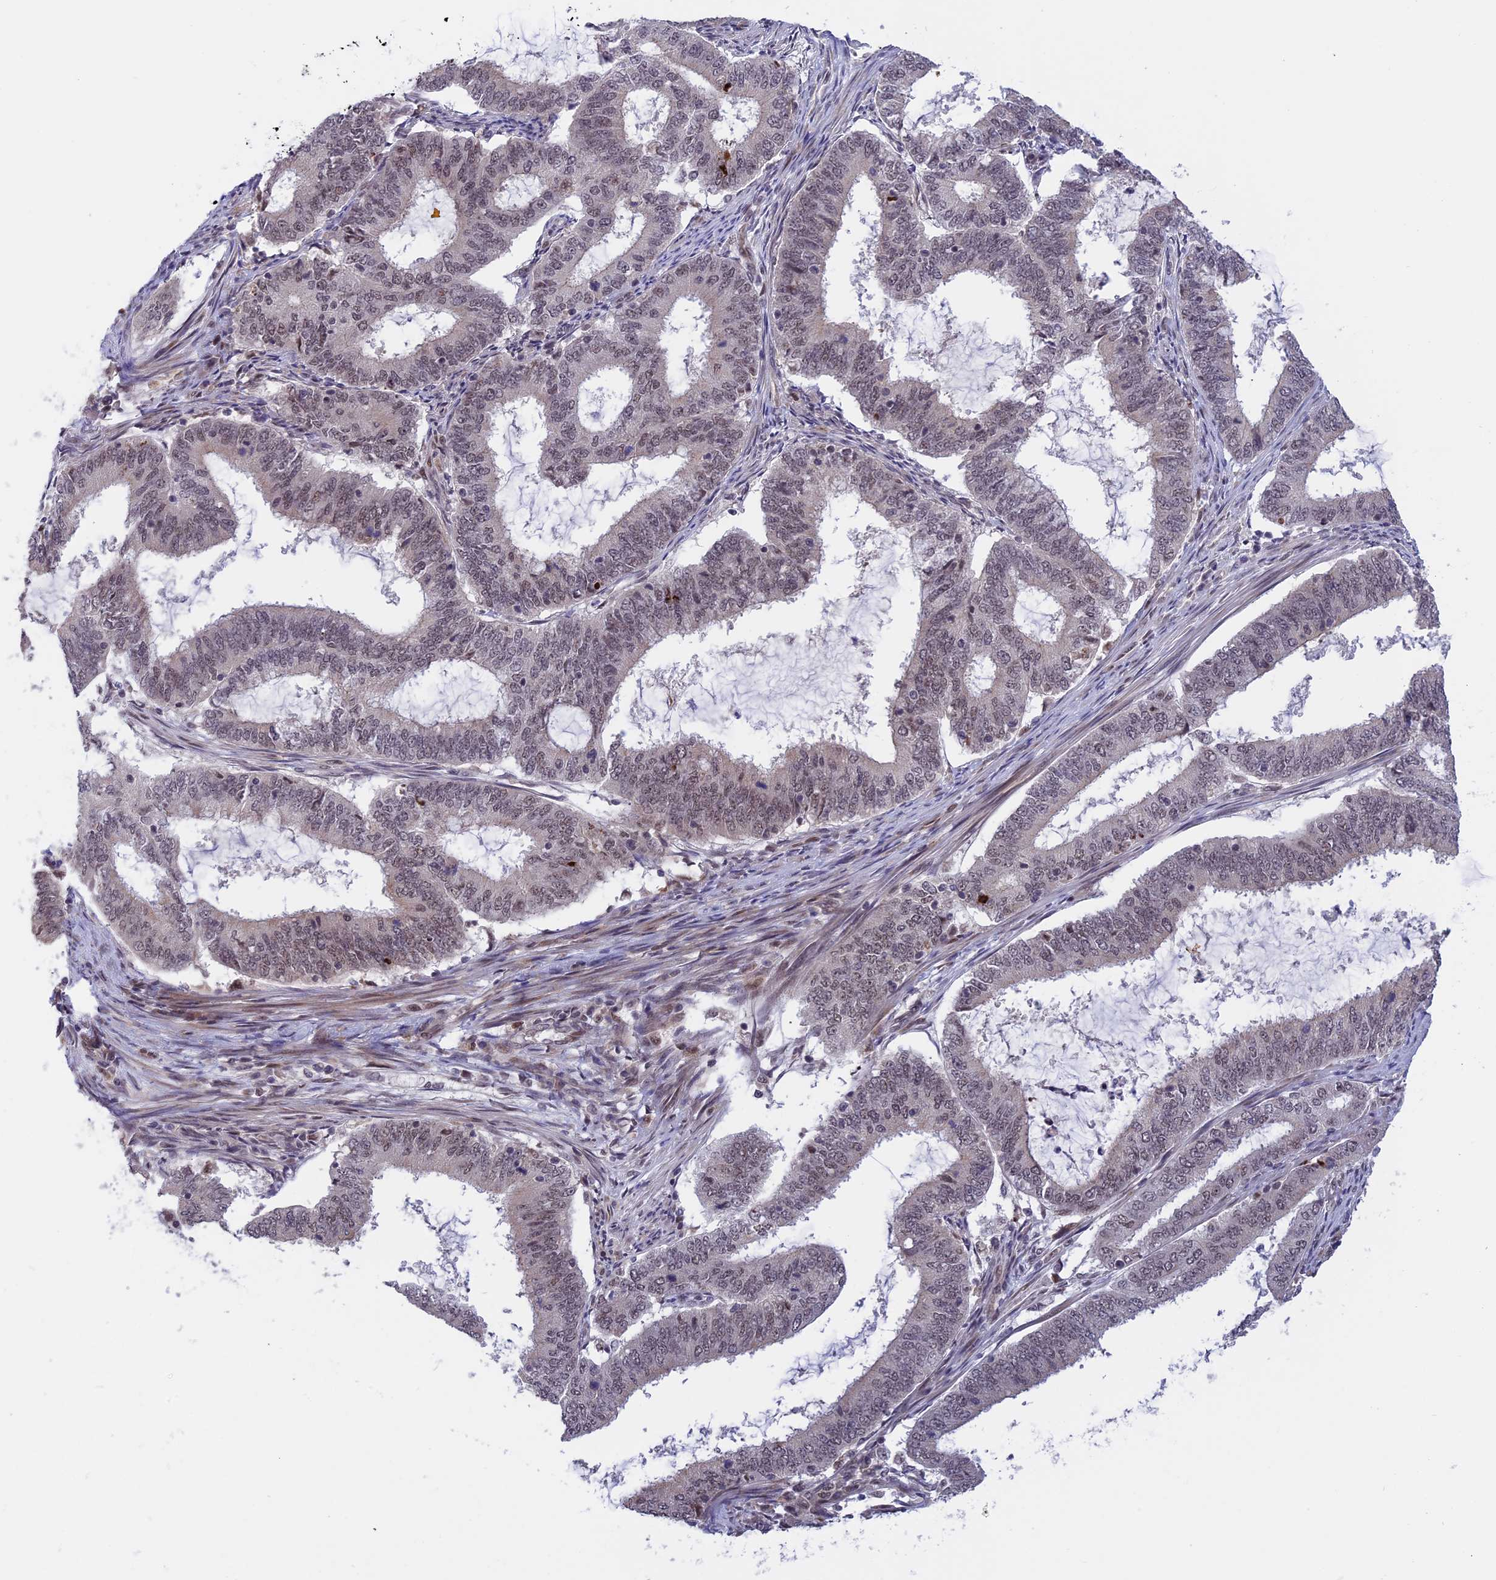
{"staining": {"intensity": "weak", "quantity": "25%-75%", "location": "nuclear"}, "tissue": "endometrial cancer", "cell_type": "Tumor cells", "image_type": "cancer", "snomed": [{"axis": "morphology", "description": "Adenocarcinoma, NOS"}, {"axis": "topography", "description": "Endometrium"}], "caption": "The immunohistochemical stain shows weak nuclear positivity in tumor cells of adenocarcinoma (endometrial) tissue.", "gene": "POLR2C", "patient": {"sex": "female", "age": 51}}